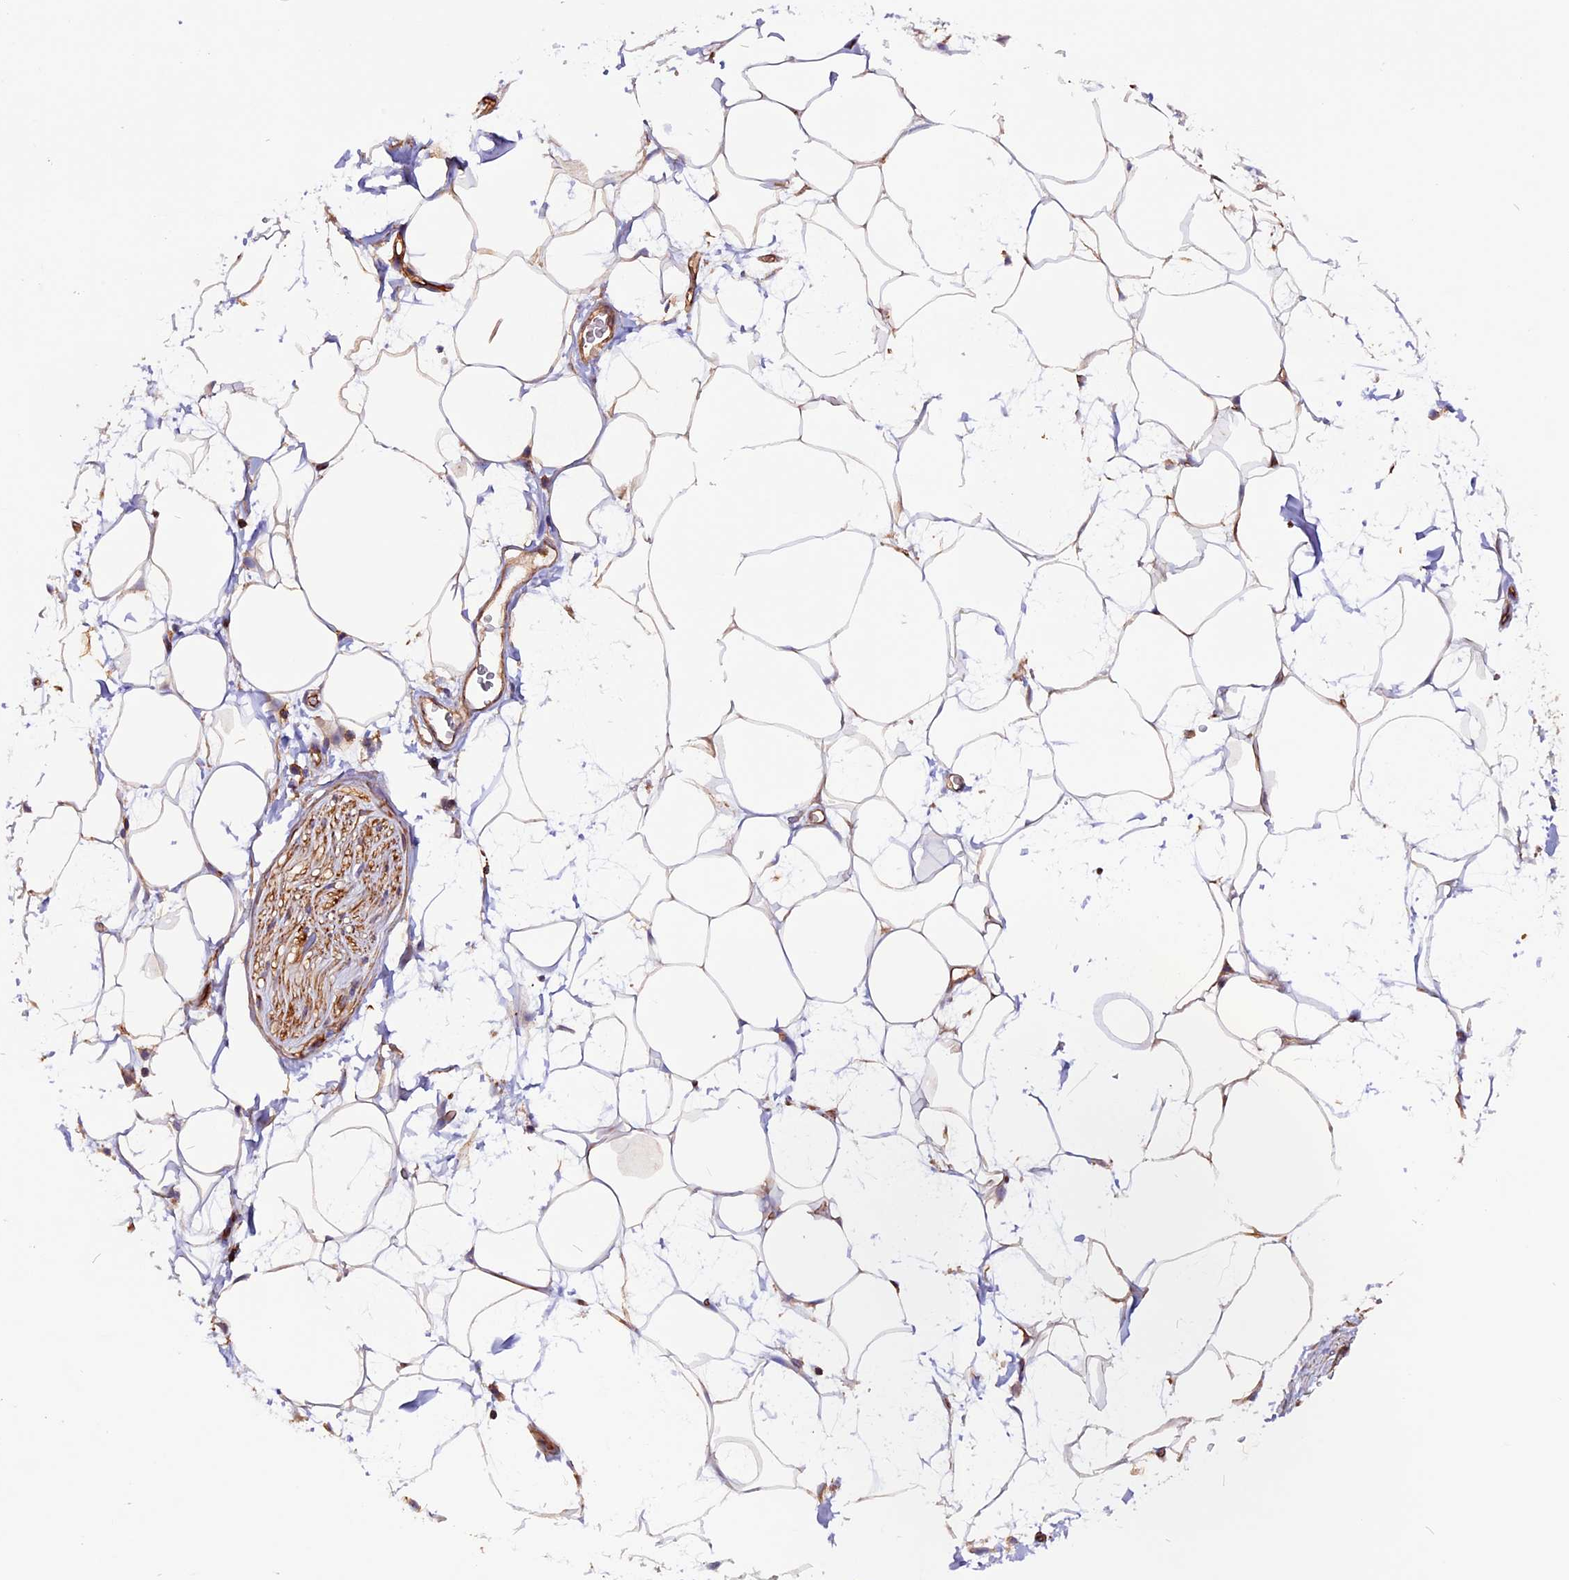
{"staining": {"intensity": "moderate", "quantity": "<25%", "location": "cytoplasmic/membranous"}, "tissue": "adipose tissue", "cell_type": "Adipocytes", "image_type": "normal", "snomed": [{"axis": "morphology", "description": "Normal tissue, NOS"}, {"axis": "morphology", "description": "Adenocarcinoma, NOS"}, {"axis": "topography", "description": "Rectum"}, {"axis": "topography", "description": "Vagina"}, {"axis": "topography", "description": "Peripheral nerve tissue"}], "caption": "Protein expression analysis of unremarkable adipose tissue shows moderate cytoplasmic/membranous positivity in about <25% of adipocytes.", "gene": "ZNF749", "patient": {"sex": "female", "age": 71}}